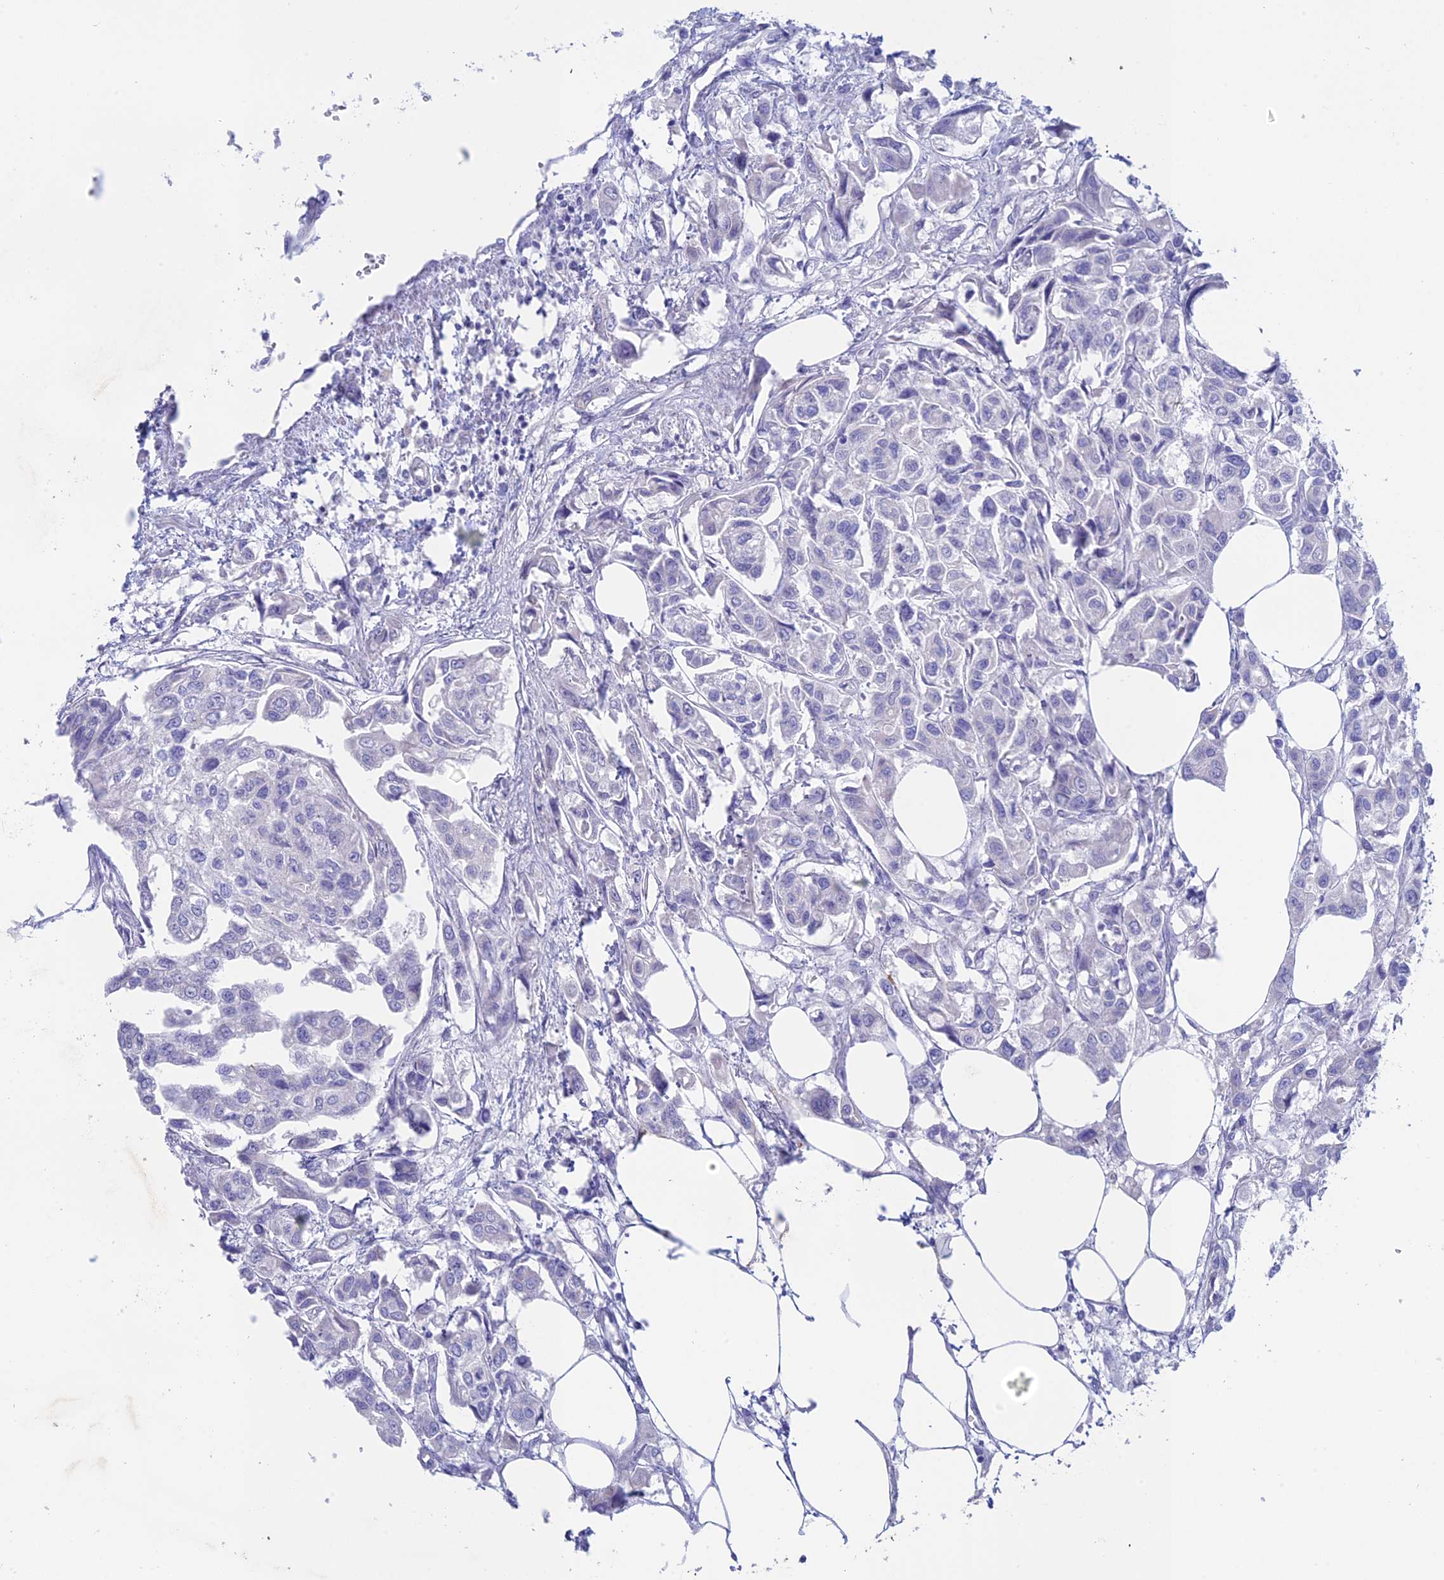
{"staining": {"intensity": "negative", "quantity": "none", "location": "none"}, "tissue": "urothelial cancer", "cell_type": "Tumor cells", "image_type": "cancer", "snomed": [{"axis": "morphology", "description": "Urothelial carcinoma, High grade"}, {"axis": "topography", "description": "Urinary bladder"}], "caption": "Tumor cells are negative for brown protein staining in high-grade urothelial carcinoma. (Immunohistochemistry, brightfield microscopy, high magnification).", "gene": "BTBD19", "patient": {"sex": "male", "age": 67}}